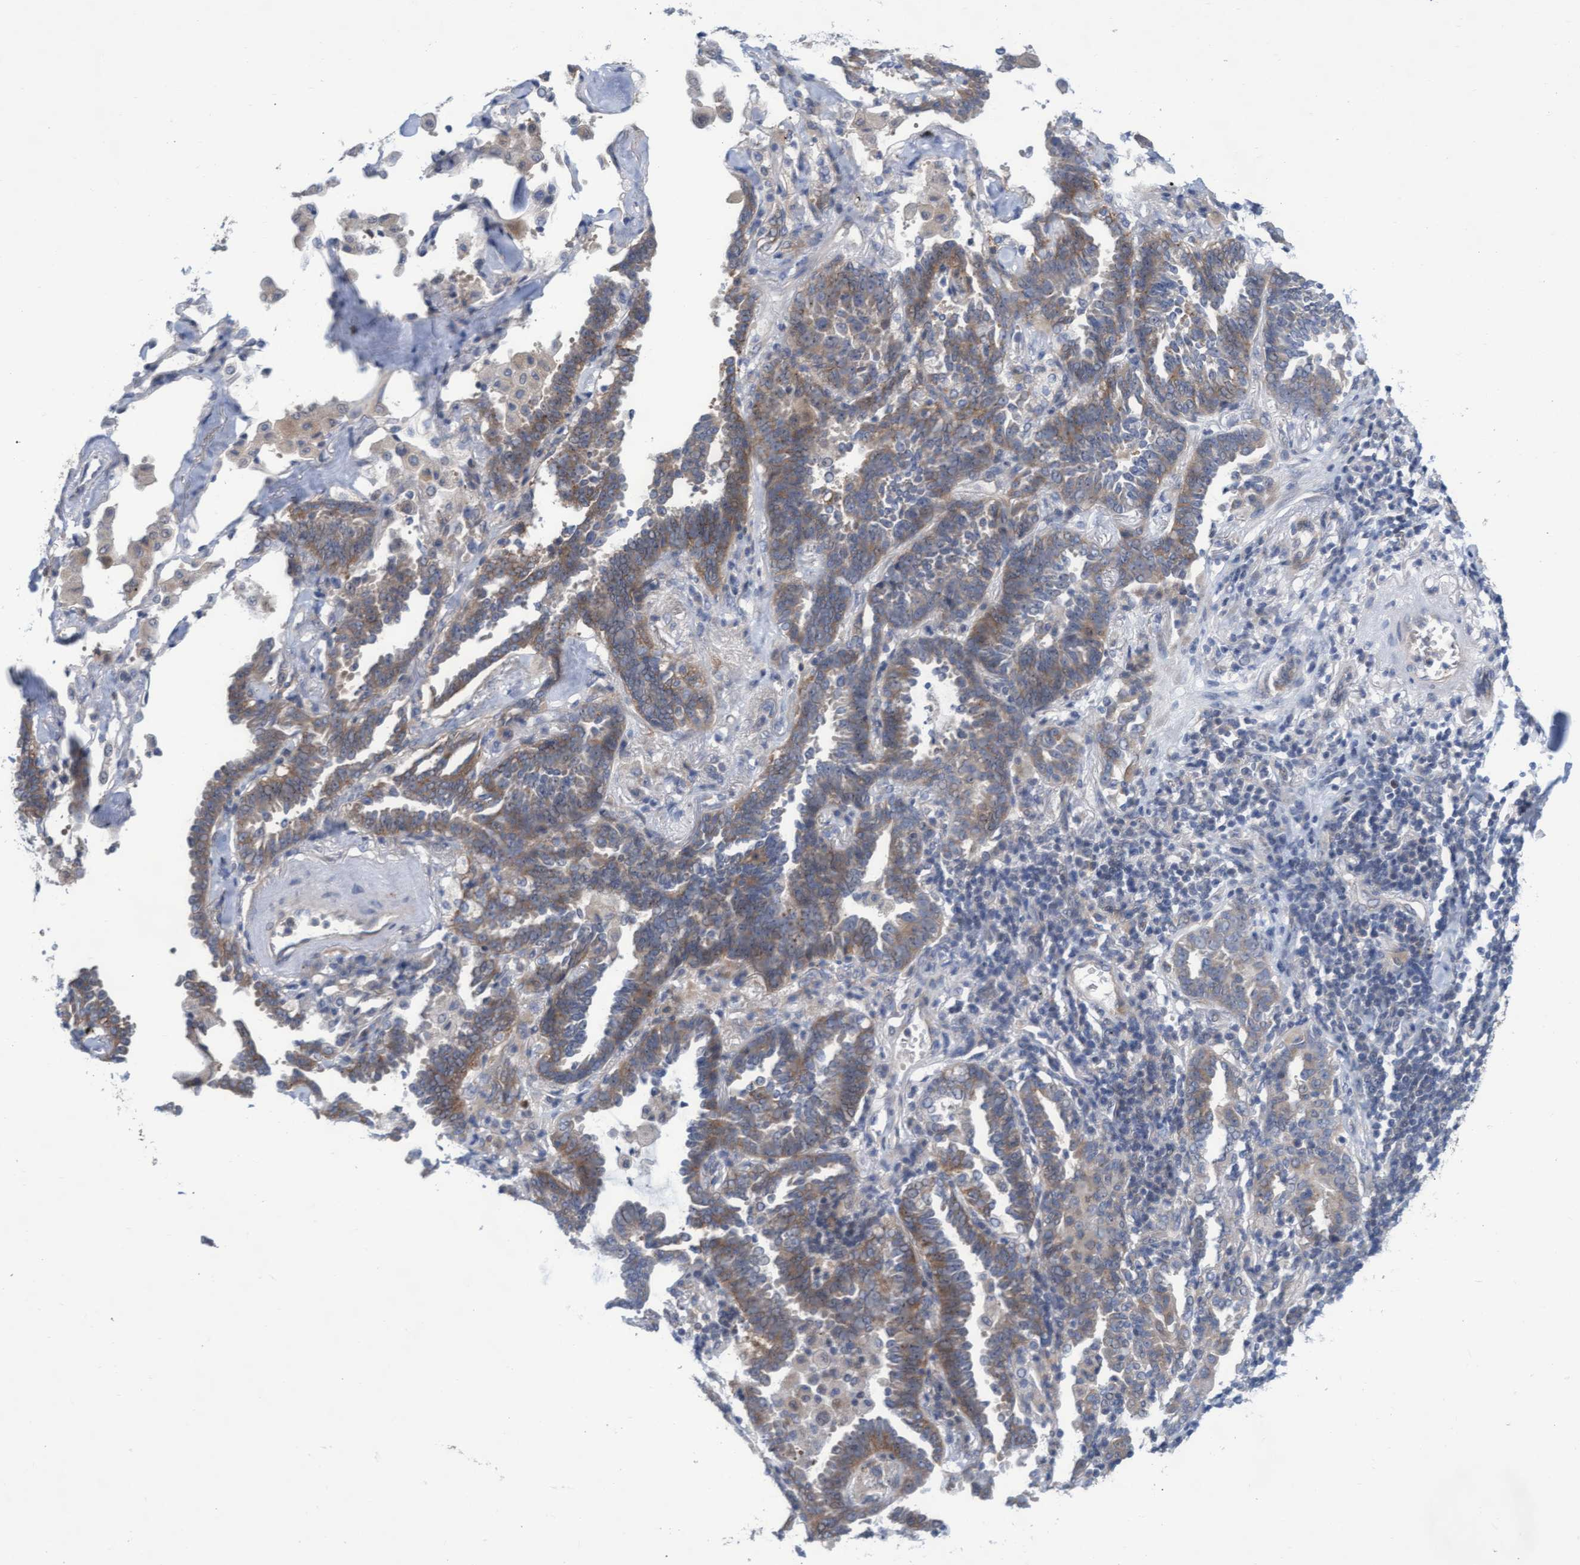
{"staining": {"intensity": "moderate", "quantity": ">75%", "location": "cytoplasmic/membranous"}, "tissue": "lung cancer", "cell_type": "Tumor cells", "image_type": "cancer", "snomed": [{"axis": "morphology", "description": "Adenocarcinoma, NOS"}, {"axis": "topography", "description": "Lung"}], "caption": "The photomicrograph exhibits a brown stain indicating the presence of a protein in the cytoplasmic/membranous of tumor cells in adenocarcinoma (lung).", "gene": "ABCF2", "patient": {"sex": "female", "age": 64}}